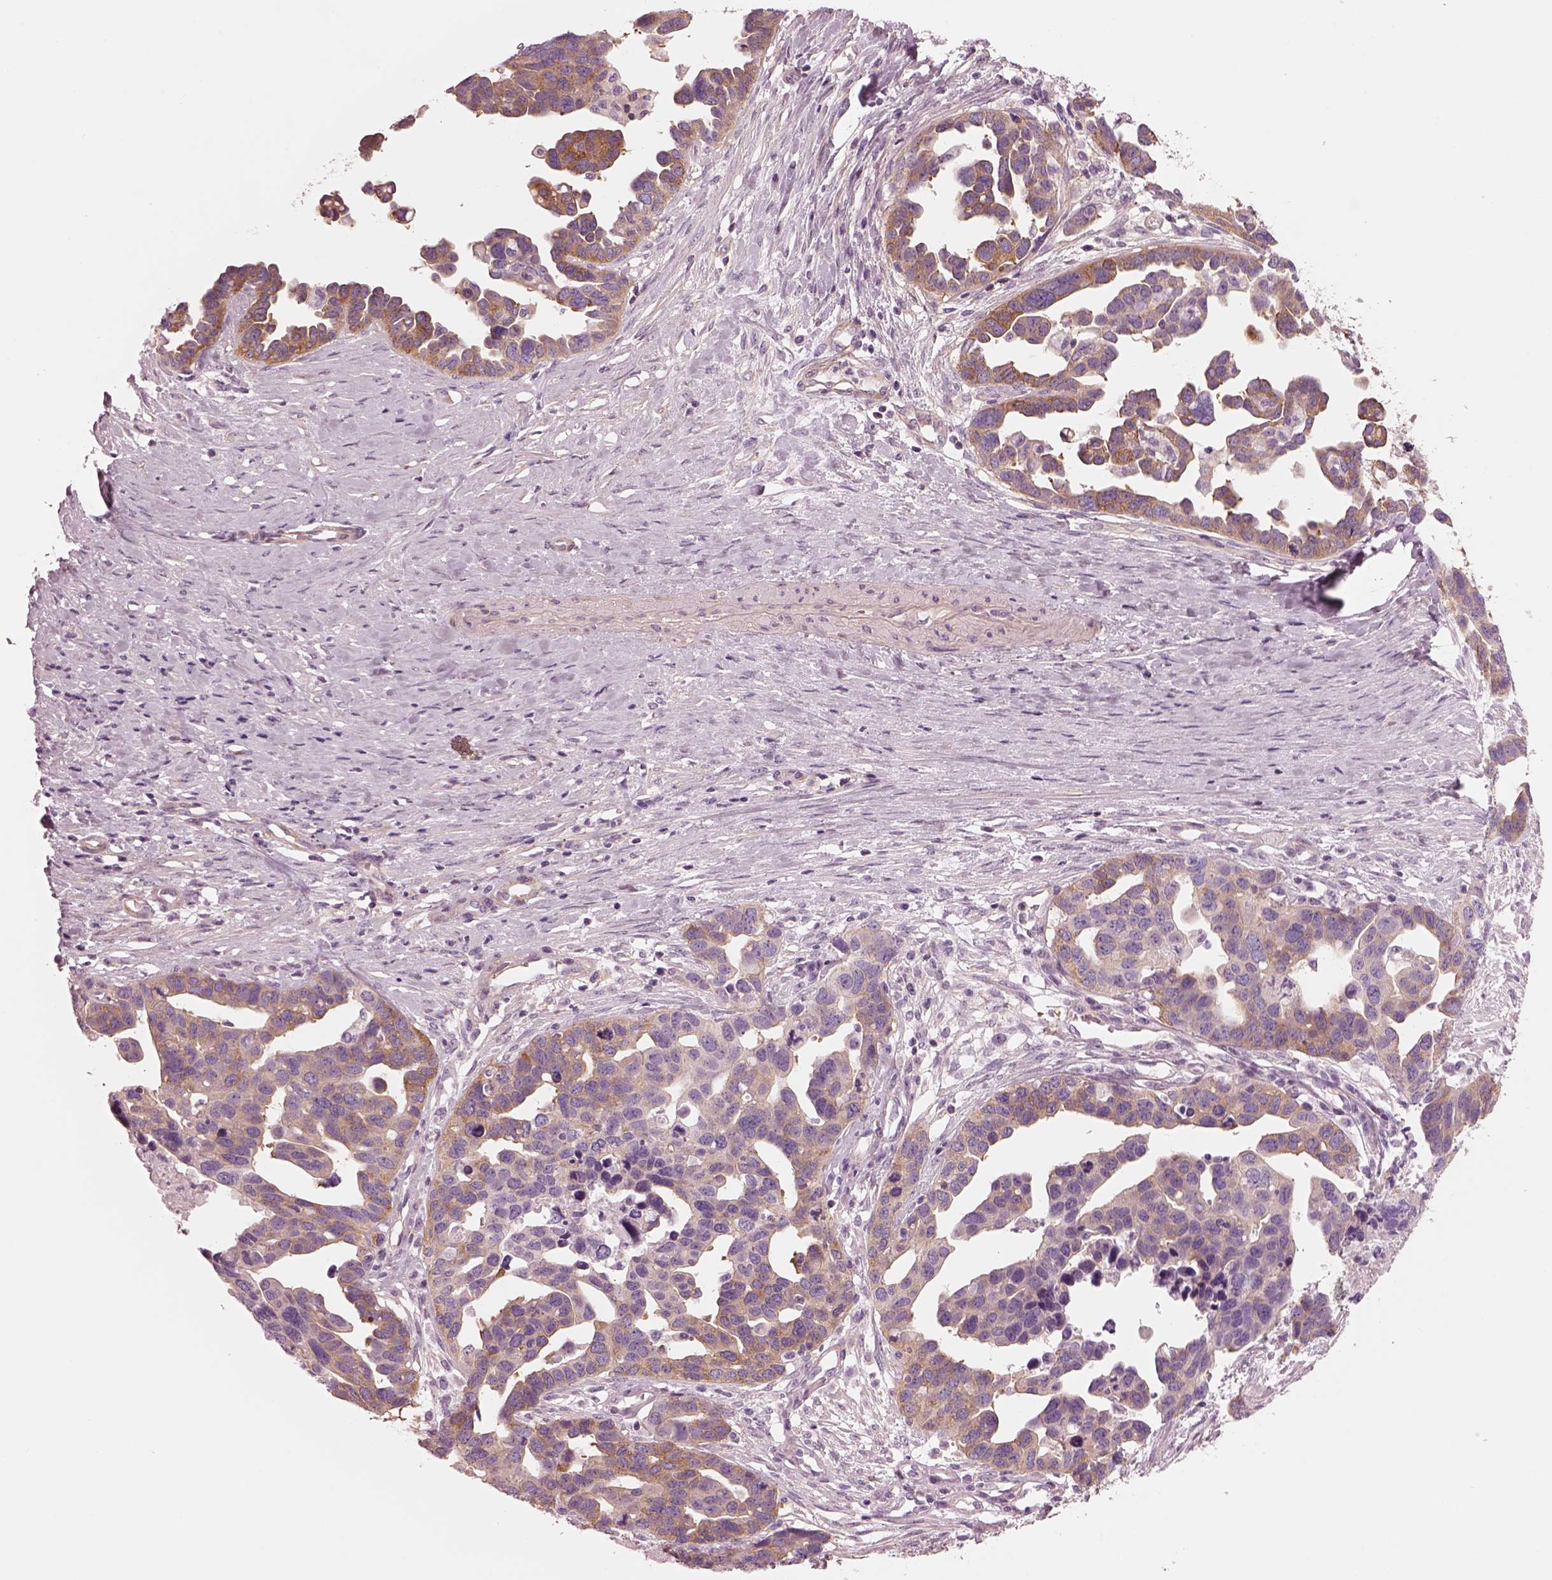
{"staining": {"intensity": "moderate", "quantity": "25%-75%", "location": "cytoplasmic/membranous"}, "tissue": "ovarian cancer", "cell_type": "Tumor cells", "image_type": "cancer", "snomed": [{"axis": "morphology", "description": "Cystadenocarcinoma, serous, NOS"}, {"axis": "topography", "description": "Ovary"}], "caption": "A brown stain labels moderate cytoplasmic/membranous staining of a protein in ovarian cancer tumor cells.", "gene": "ELAPOR1", "patient": {"sex": "female", "age": 54}}